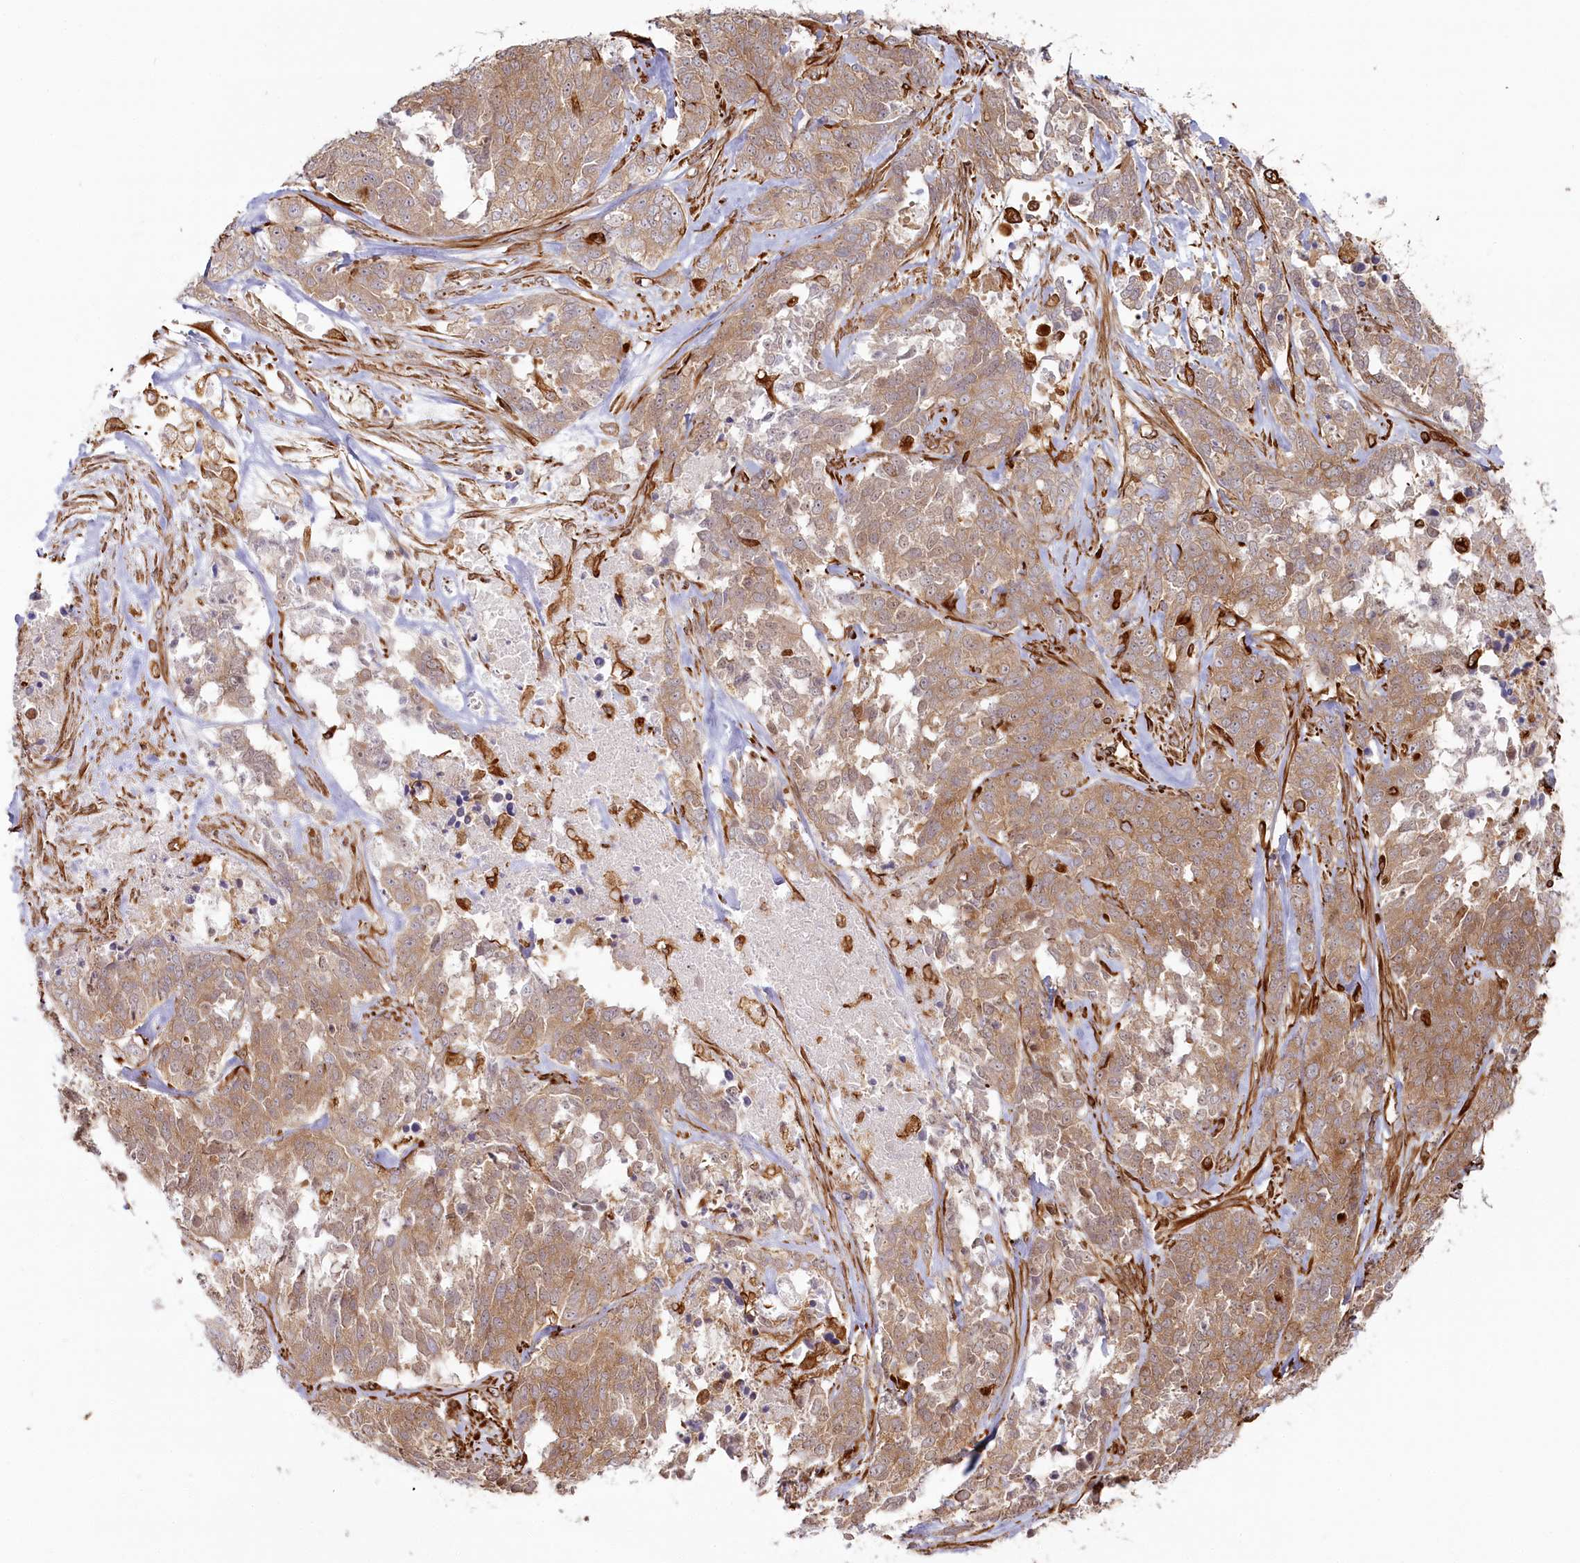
{"staining": {"intensity": "moderate", "quantity": ">75%", "location": "cytoplasmic/membranous"}, "tissue": "ovarian cancer", "cell_type": "Tumor cells", "image_type": "cancer", "snomed": [{"axis": "morphology", "description": "Cystadenocarcinoma, serous, NOS"}, {"axis": "topography", "description": "Ovary"}], "caption": "The immunohistochemical stain labels moderate cytoplasmic/membranous positivity in tumor cells of ovarian cancer tissue. (Brightfield microscopy of DAB IHC at high magnification).", "gene": "TTC1", "patient": {"sex": "female", "age": 44}}